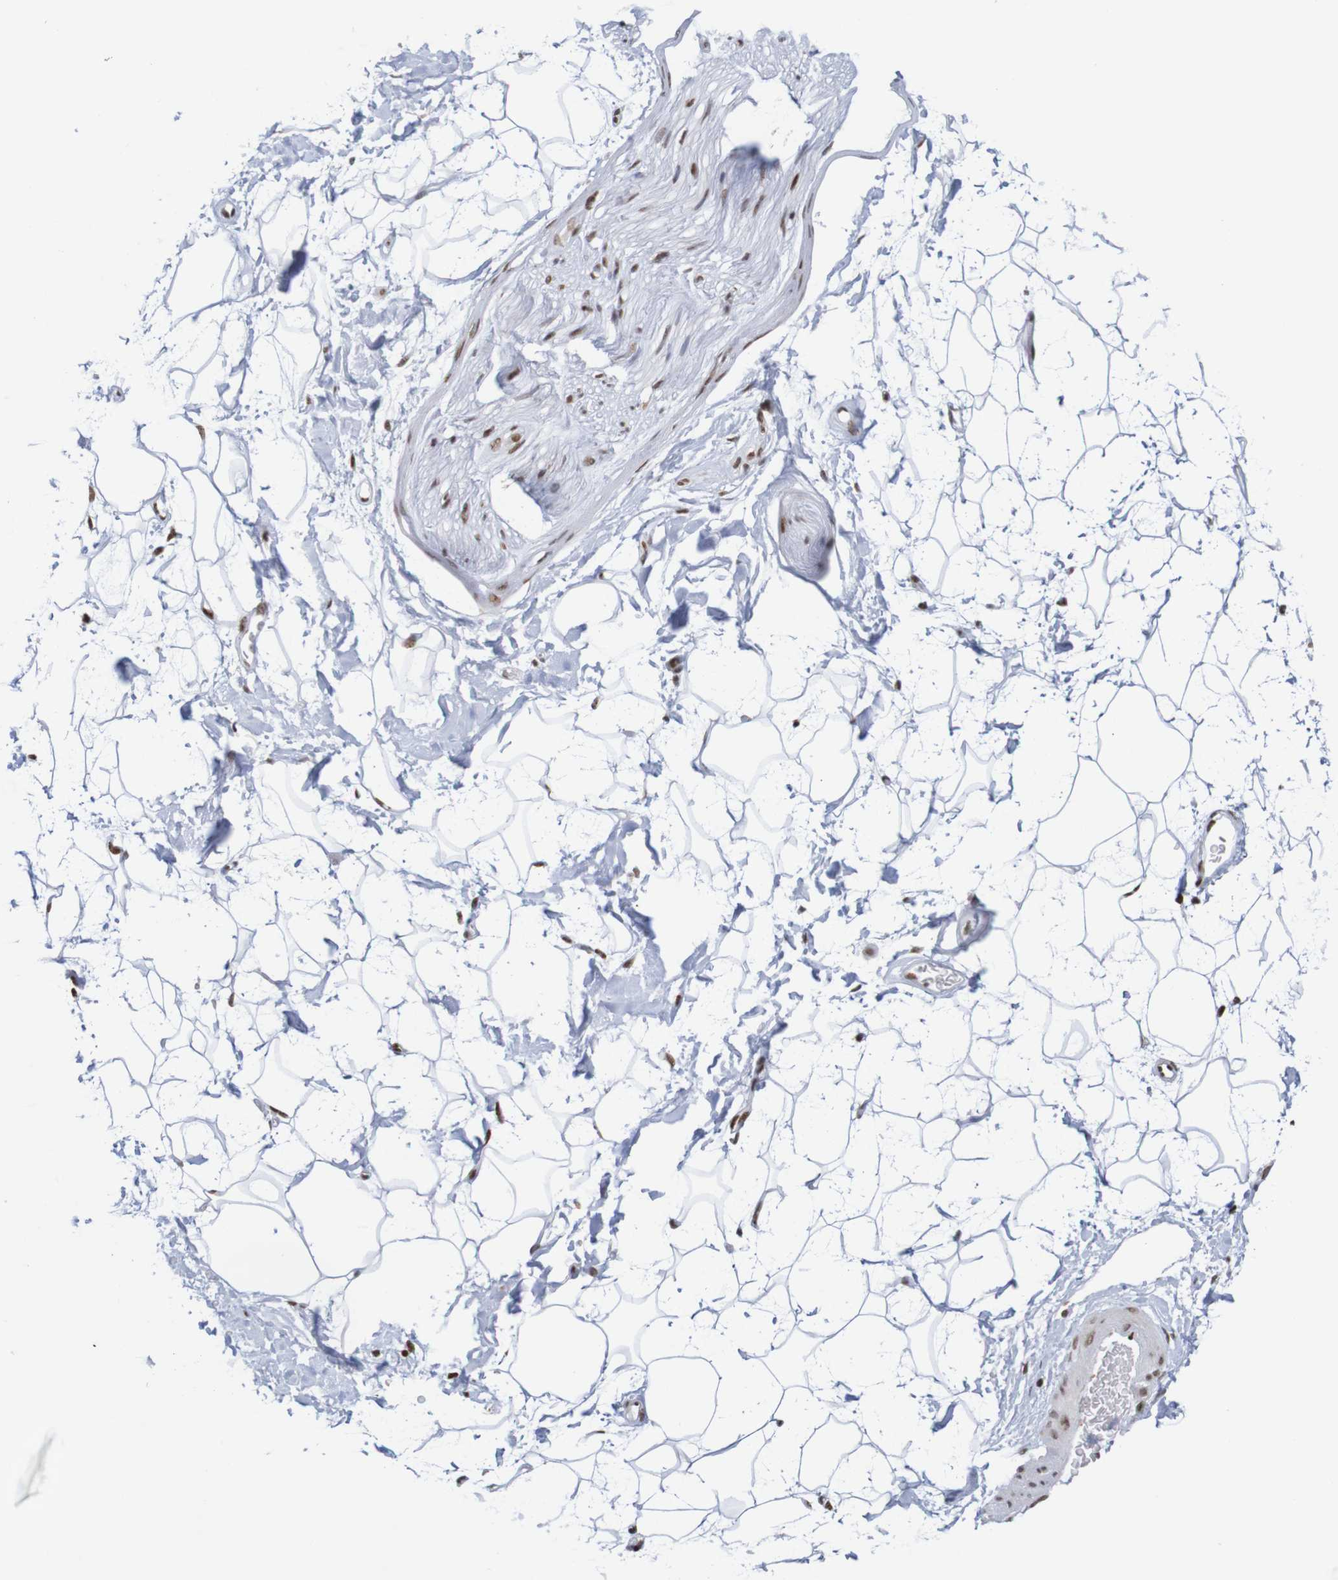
{"staining": {"intensity": "moderate", "quantity": ">75%", "location": "nuclear"}, "tissue": "adipose tissue", "cell_type": "Adipocytes", "image_type": "normal", "snomed": [{"axis": "morphology", "description": "Normal tissue, NOS"}, {"axis": "topography", "description": "Soft tissue"}], "caption": "Immunohistochemical staining of benign adipose tissue demonstrates moderate nuclear protein expression in about >75% of adipocytes.", "gene": "THRAP3", "patient": {"sex": "male", "age": 72}}